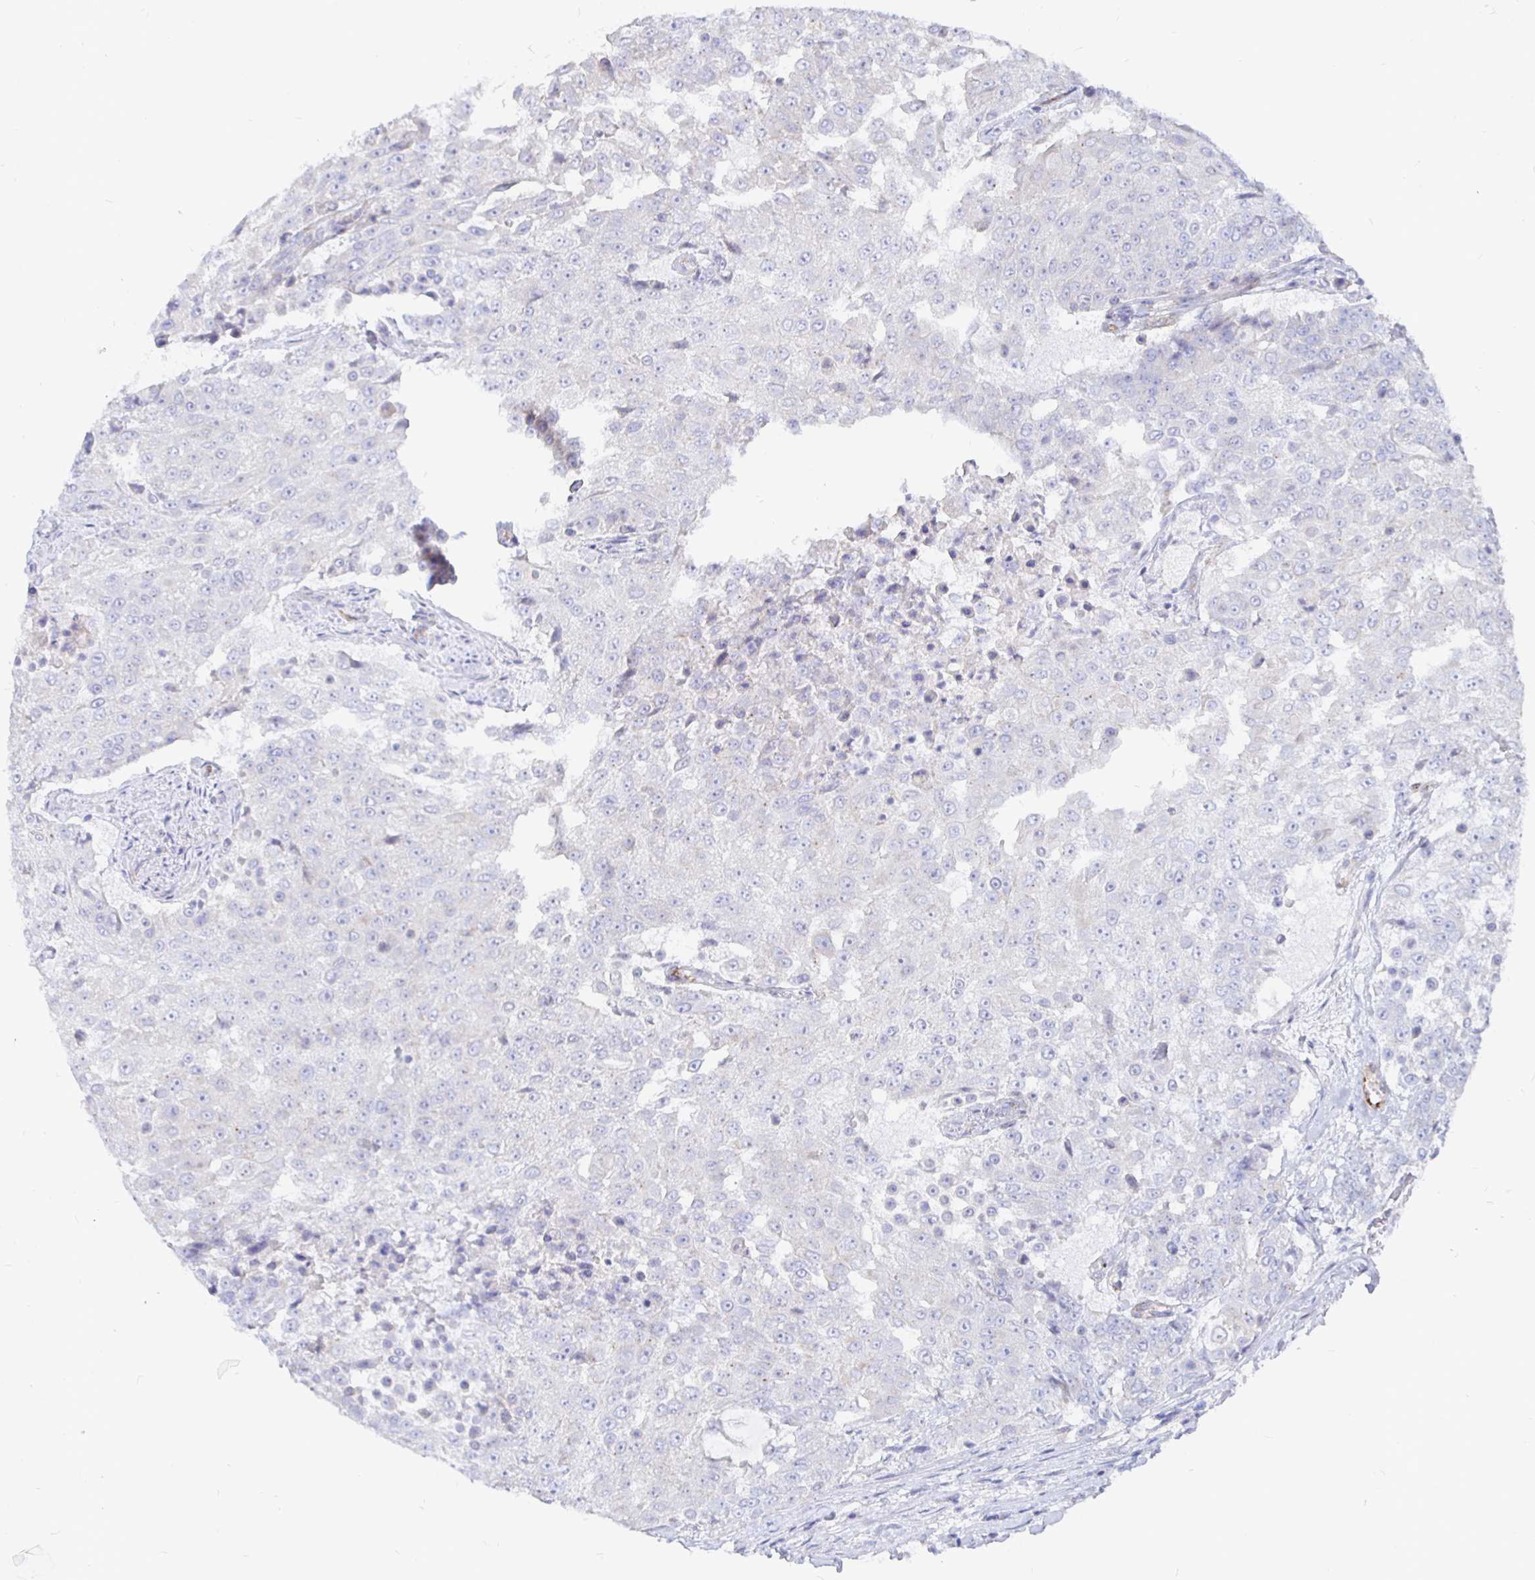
{"staining": {"intensity": "negative", "quantity": "none", "location": "none"}, "tissue": "urothelial cancer", "cell_type": "Tumor cells", "image_type": "cancer", "snomed": [{"axis": "morphology", "description": "Urothelial carcinoma, High grade"}, {"axis": "topography", "description": "Urinary bladder"}], "caption": "DAB immunohistochemical staining of human urothelial cancer shows no significant expression in tumor cells.", "gene": "COX16", "patient": {"sex": "female", "age": 63}}